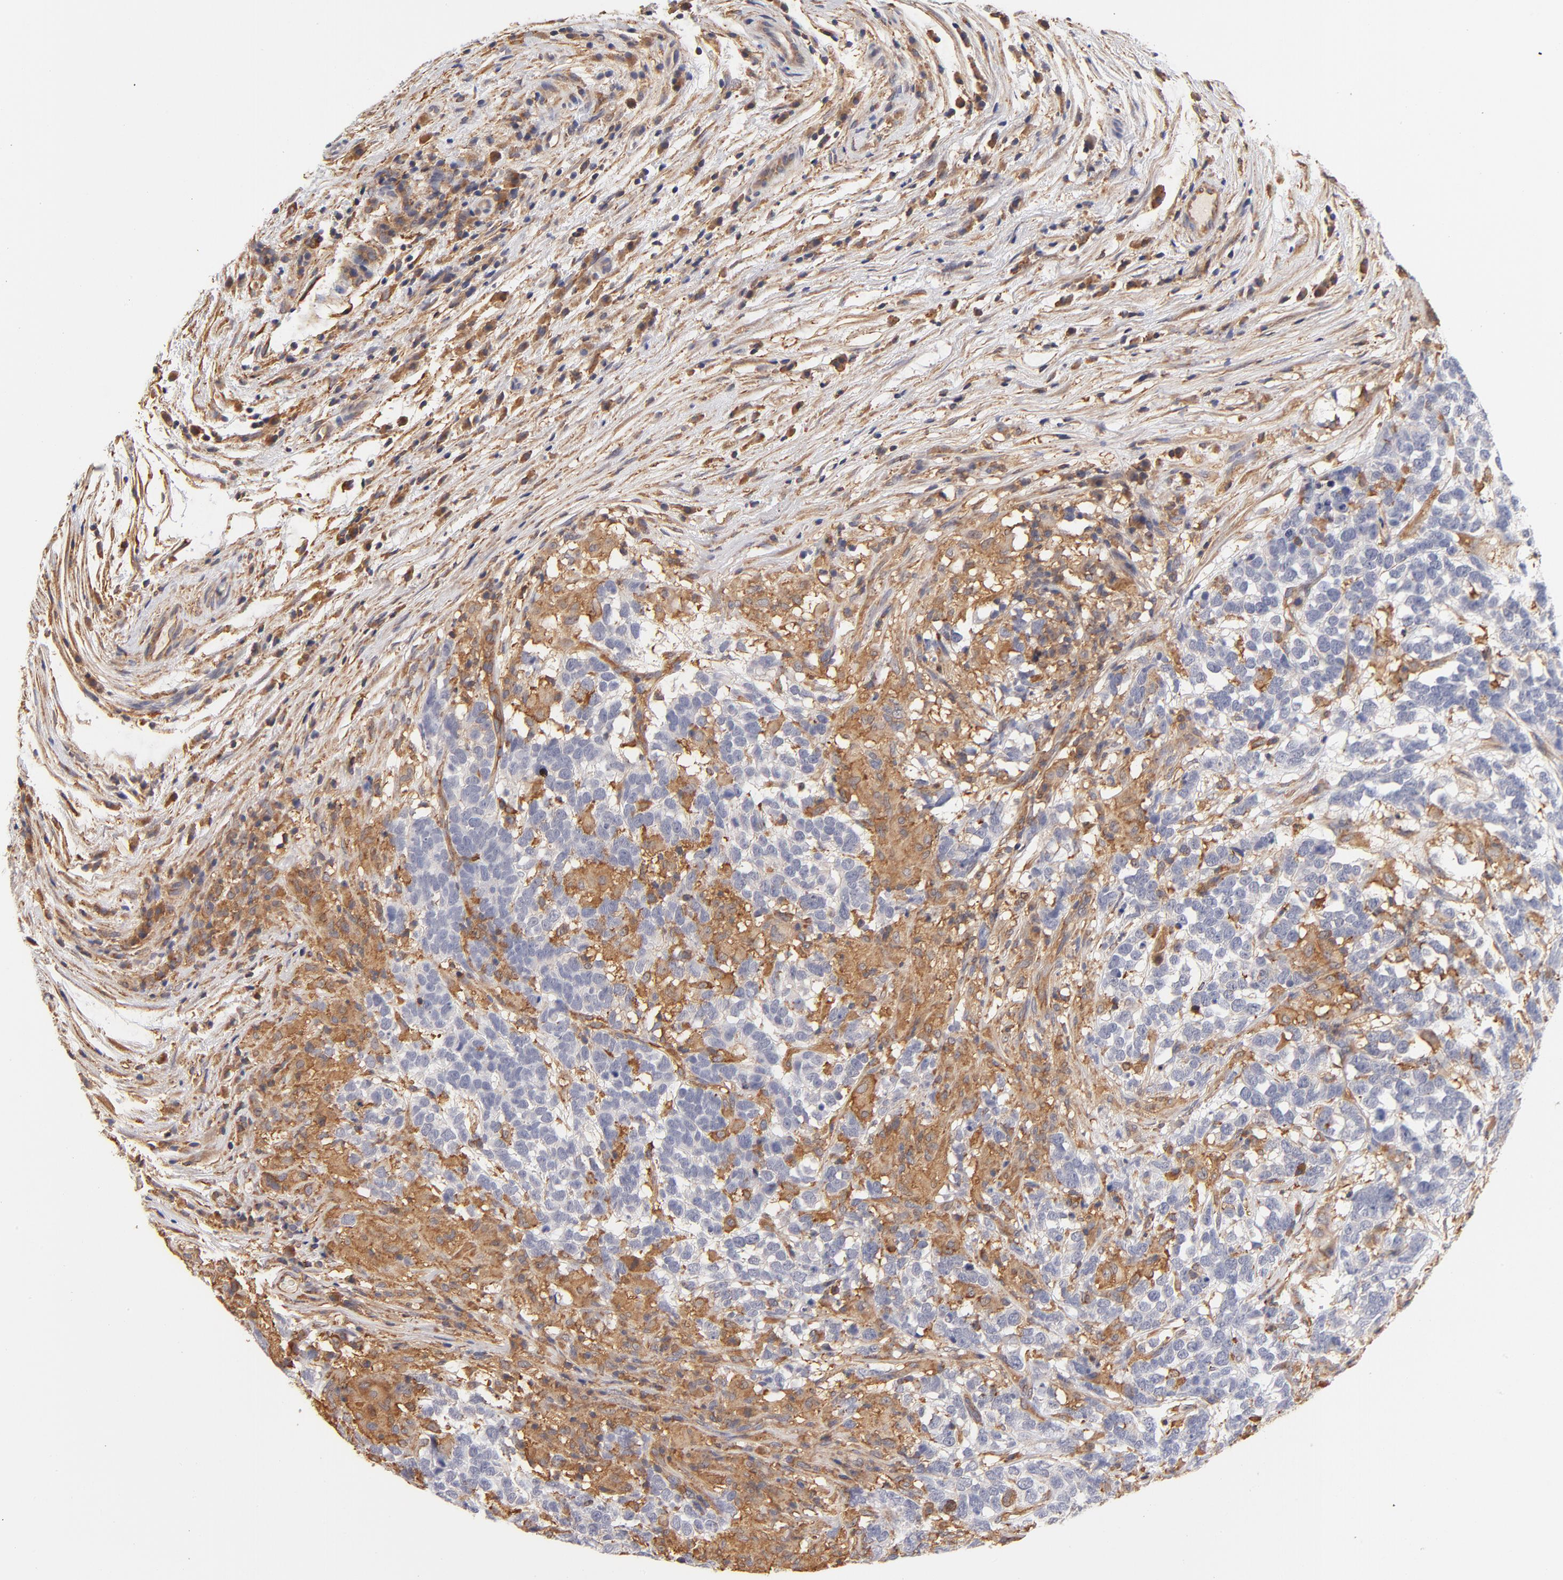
{"staining": {"intensity": "negative", "quantity": "none", "location": "none"}, "tissue": "testis cancer", "cell_type": "Tumor cells", "image_type": "cancer", "snomed": [{"axis": "morphology", "description": "Carcinoma, Embryonal, NOS"}, {"axis": "topography", "description": "Testis"}], "caption": "This micrograph is of testis cancer stained with immunohistochemistry (IHC) to label a protein in brown with the nuclei are counter-stained blue. There is no staining in tumor cells. Nuclei are stained in blue.", "gene": "FCMR", "patient": {"sex": "male", "age": 26}}